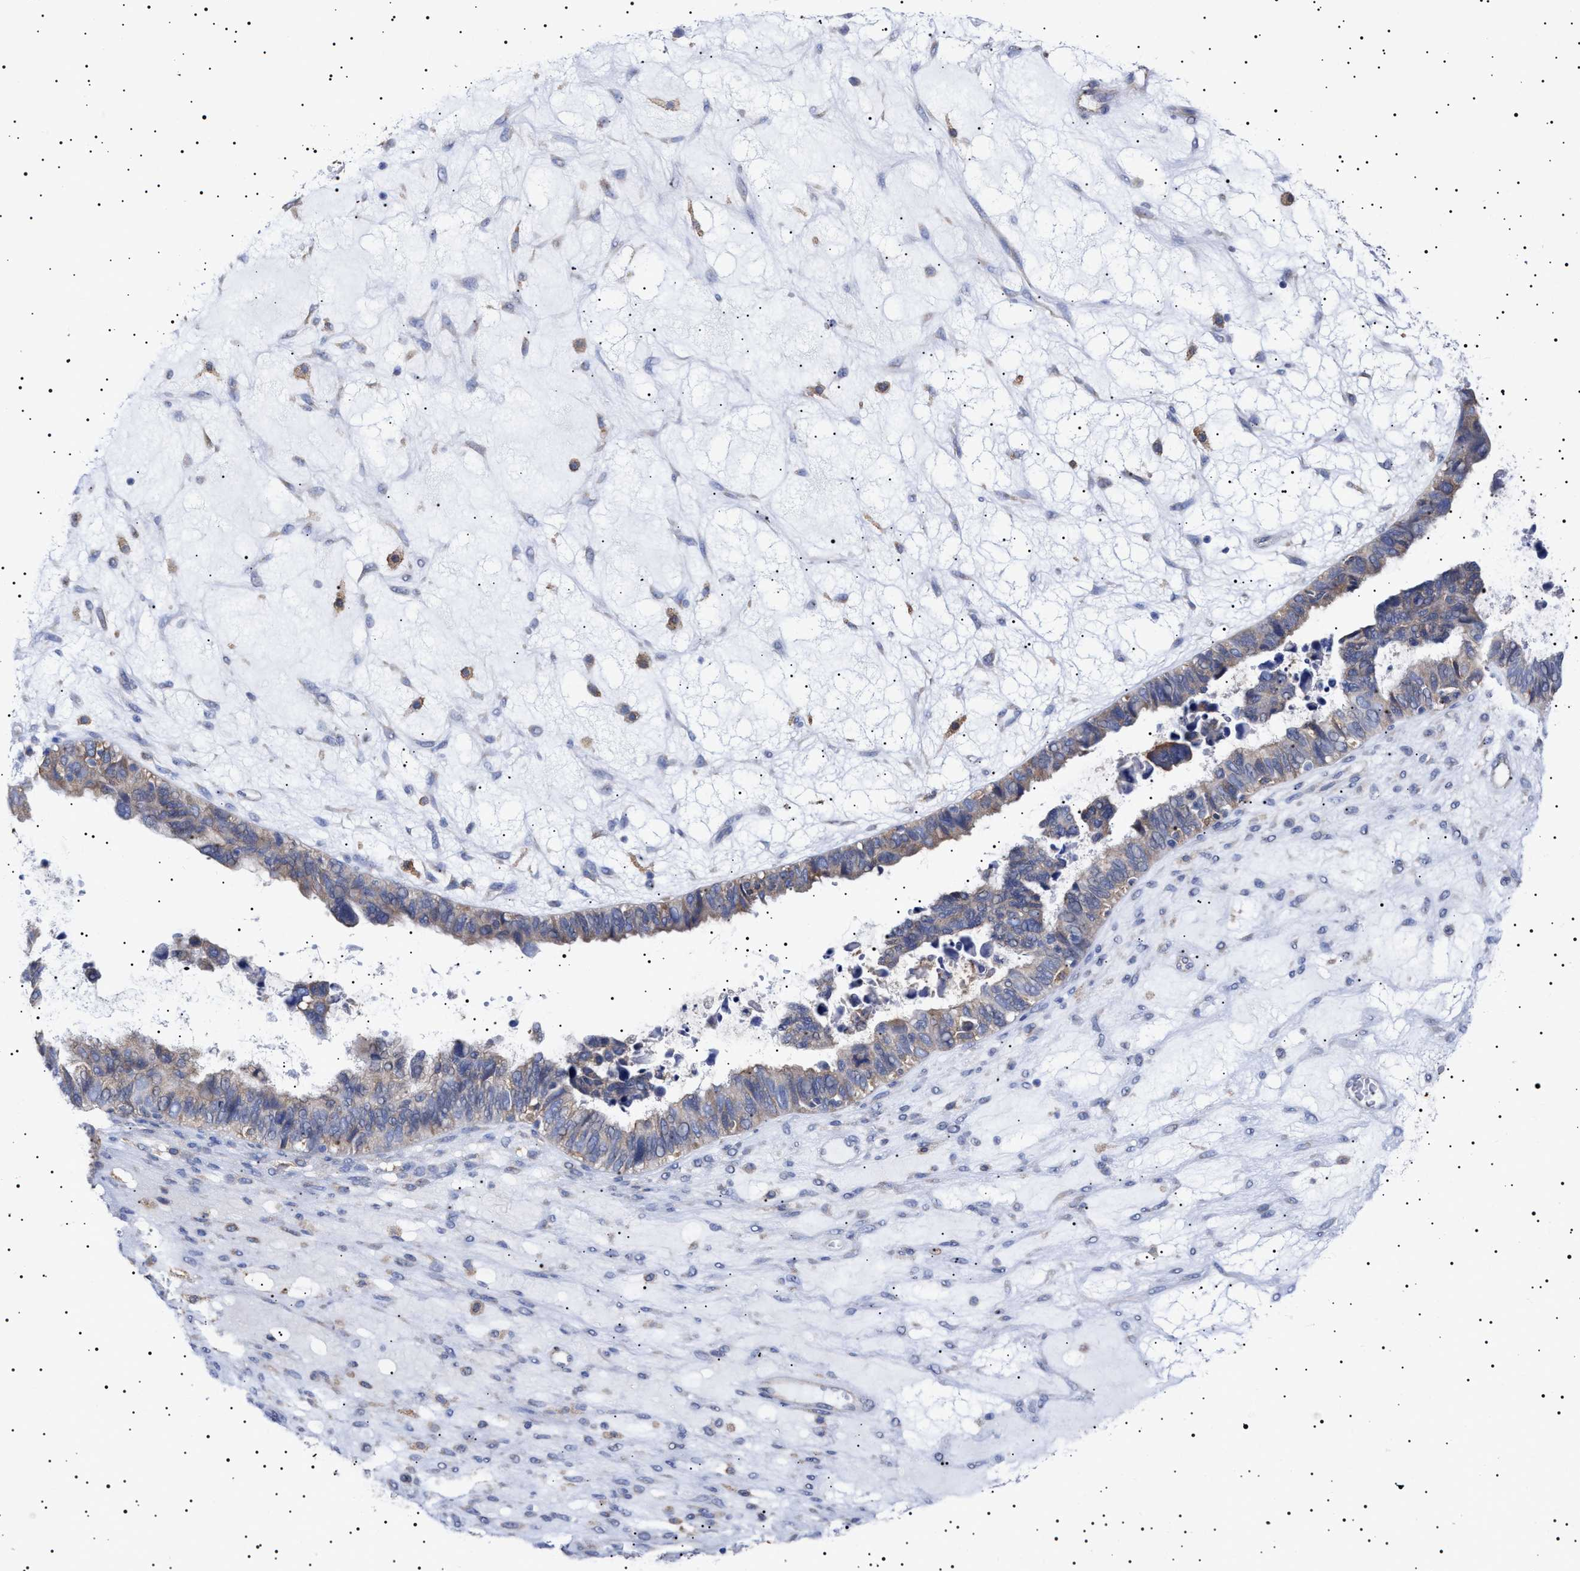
{"staining": {"intensity": "weak", "quantity": ">75%", "location": "cytoplasmic/membranous"}, "tissue": "ovarian cancer", "cell_type": "Tumor cells", "image_type": "cancer", "snomed": [{"axis": "morphology", "description": "Cystadenocarcinoma, serous, NOS"}, {"axis": "topography", "description": "Ovary"}], "caption": "The photomicrograph exhibits immunohistochemical staining of ovarian serous cystadenocarcinoma. There is weak cytoplasmic/membranous positivity is identified in about >75% of tumor cells.", "gene": "ERCC6L2", "patient": {"sex": "female", "age": 79}}